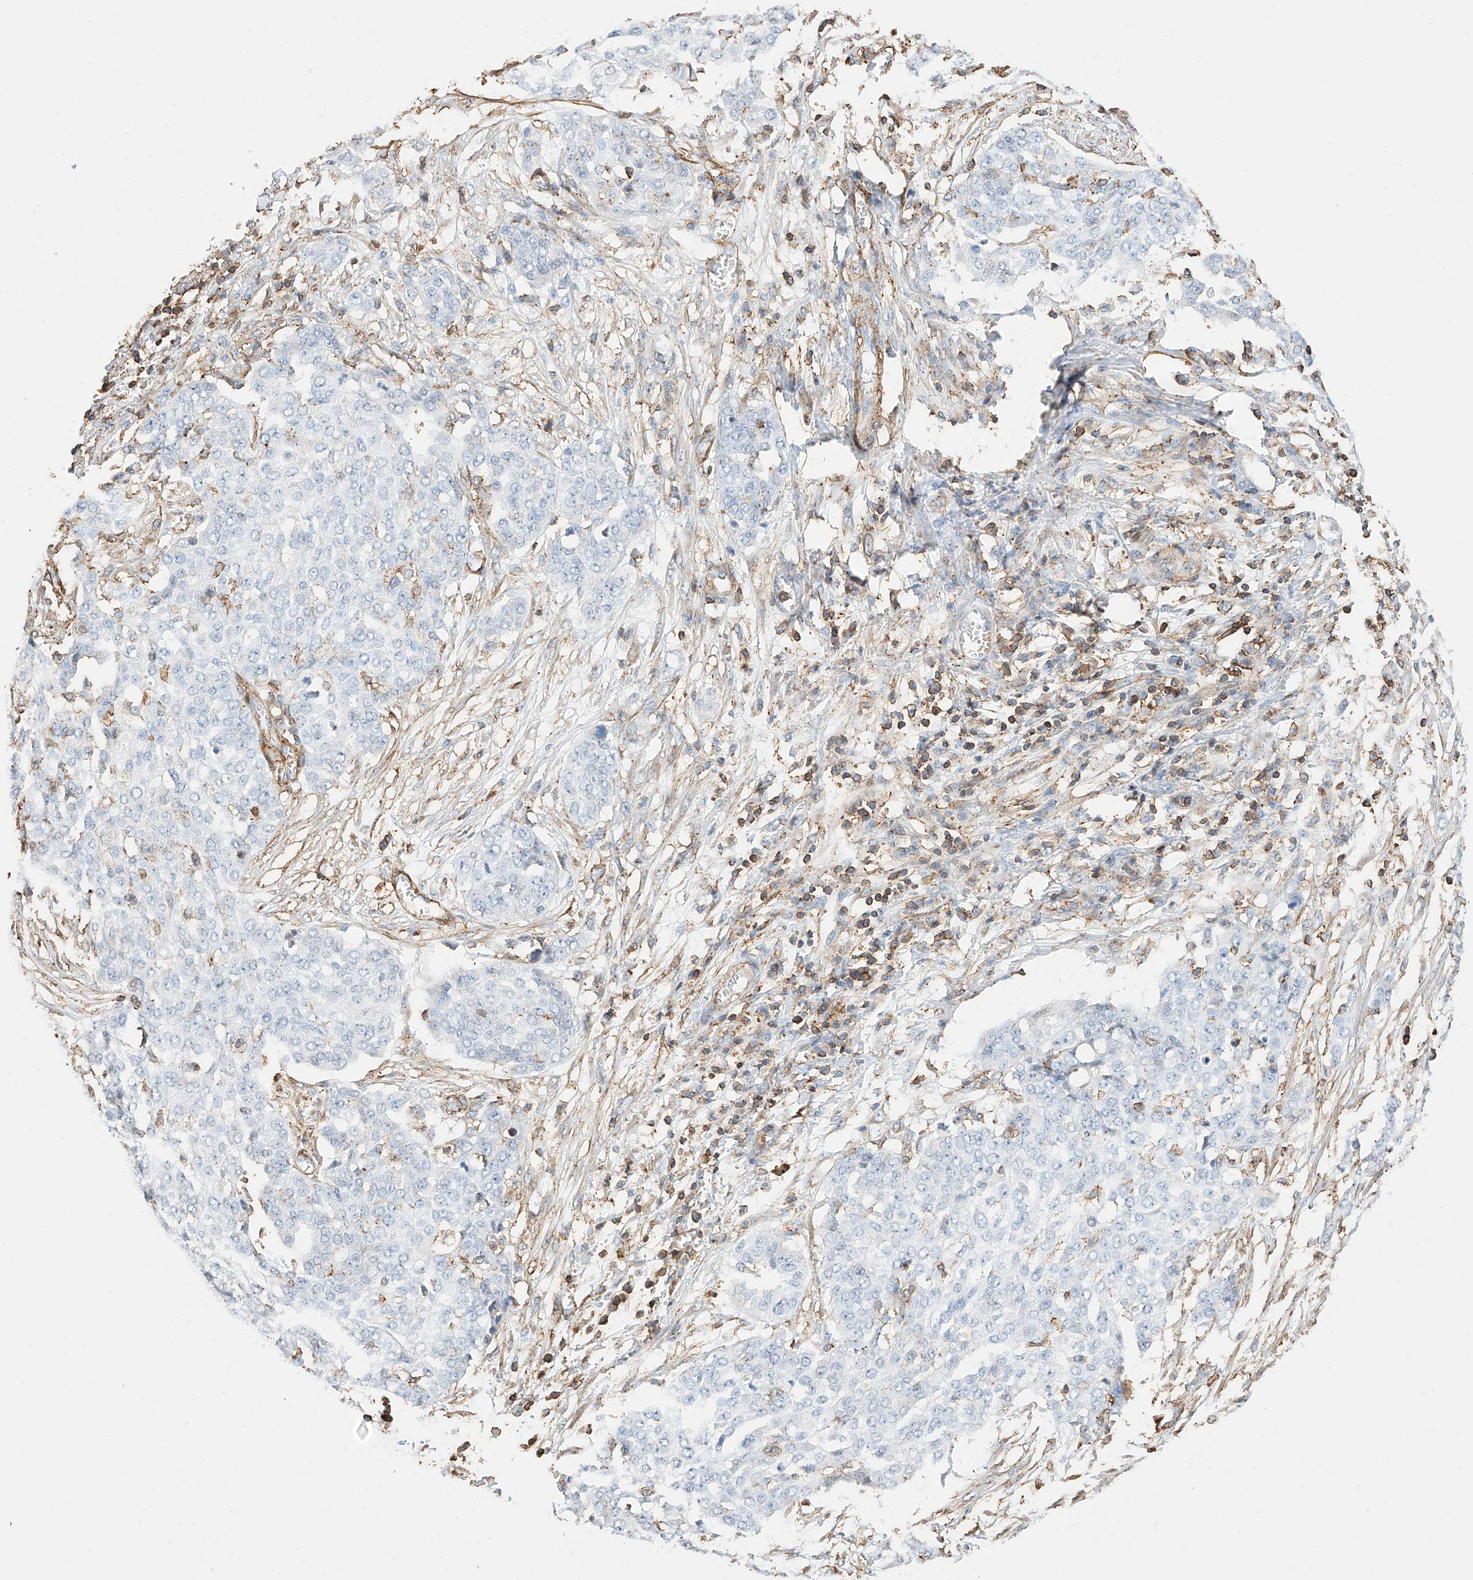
{"staining": {"intensity": "negative", "quantity": "none", "location": "none"}, "tissue": "ovarian cancer", "cell_type": "Tumor cells", "image_type": "cancer", "snomed": [{"axis": "morphology", "description": "Cystadenocarcinoma, serous, NOS"}, {"axis": "topography", "description": "Soft tissue"}, {"axis": "topography", "description": "Ovary"}], "caption": "An IHC histopathology image of serous cystadenocarcinoma (ovarian) is shown. There is no staining in tumor cells of serous cystadenocarcinoma (ovarian). Nuclei are stained in blue.", "gene": "WFS1", "patient": {"sex": "female", "age": 57}}